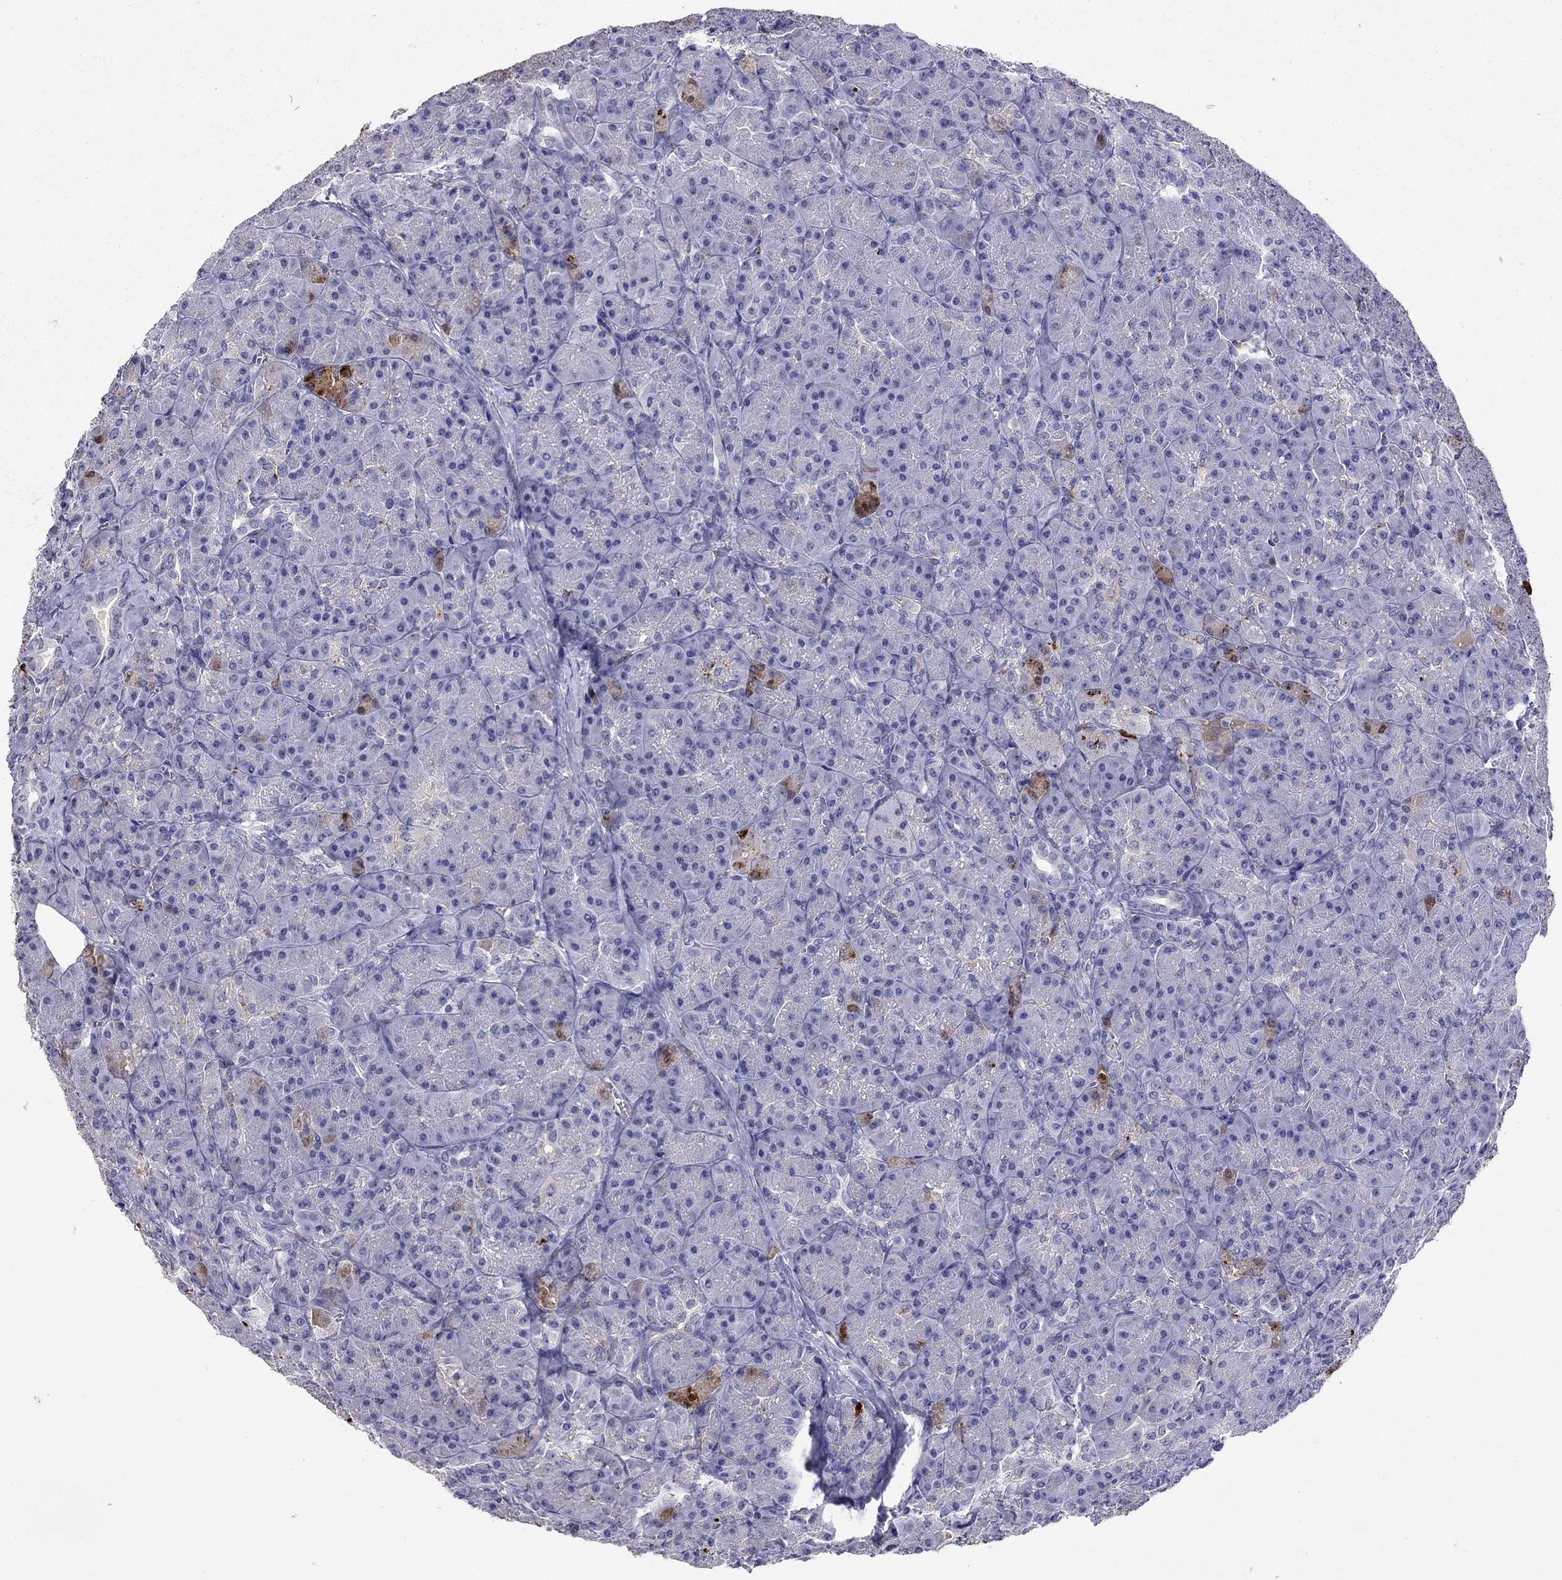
{"staining": {"intensity": "weak", "quantity": "<25%", "location": "cytoplasmic/membranous"}, "tissue": "pancreas", "cell_type": "Exocrine glandular cells", "image_type": "normal", "snomed": [{"axis": "morphology", "description": "Normal tissue, NOS"}, {"axis": "topography", "description": "Pancreas"}], "caption": "Micrograph shows no significant protein staining in exocrine glandular cells of normal pancreas. (Immunohistochemistry (ihc), brightfield microscopy, high magnification).", "gene": "SERPINA3", "patient": {"sex": "male", "age": 57}}